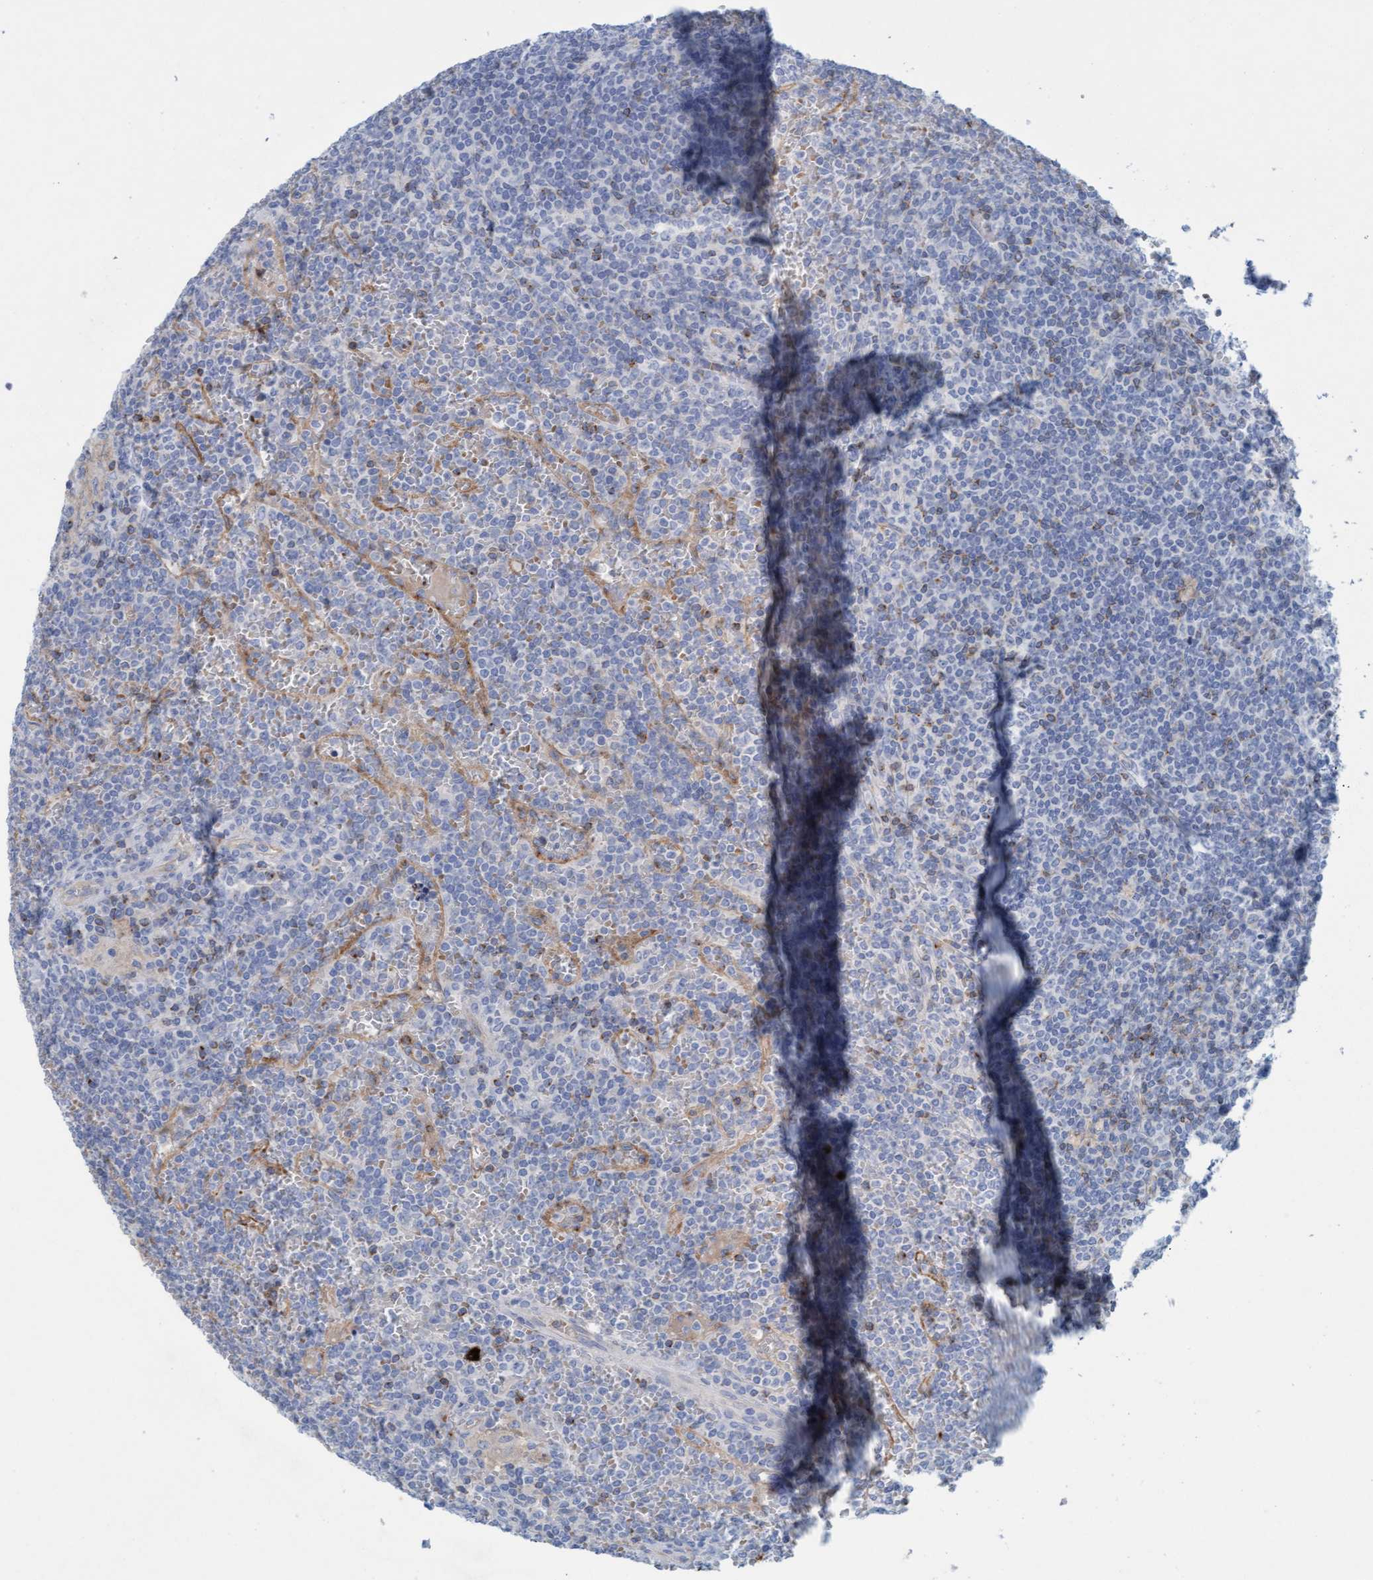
{"staining": {"intensity": "negative", "quantity": "none", "location": "none"}, "tissue": "lymphoma", "cell_type": "Tumor cells", "image_type": "cancer", "snomed": [{"axis": "morphology", "description": "Malignant lymphoma, non-Hodgkin's type, Low grade"}, {"axis": "topography", "description": "Spleen"}], "caption": "The immunohistochemistry (IHC) micrograph has no significant positivity in tumor cells of malignant lymphoma, non-Hodgkin's type (low-grade) tissue. The staining is performed using DAB brown chromogen with nuclei counter-stained in using hematoxylin.", "gene": "SIGIRR", "patient": {"sex": "female", "age": 19}}